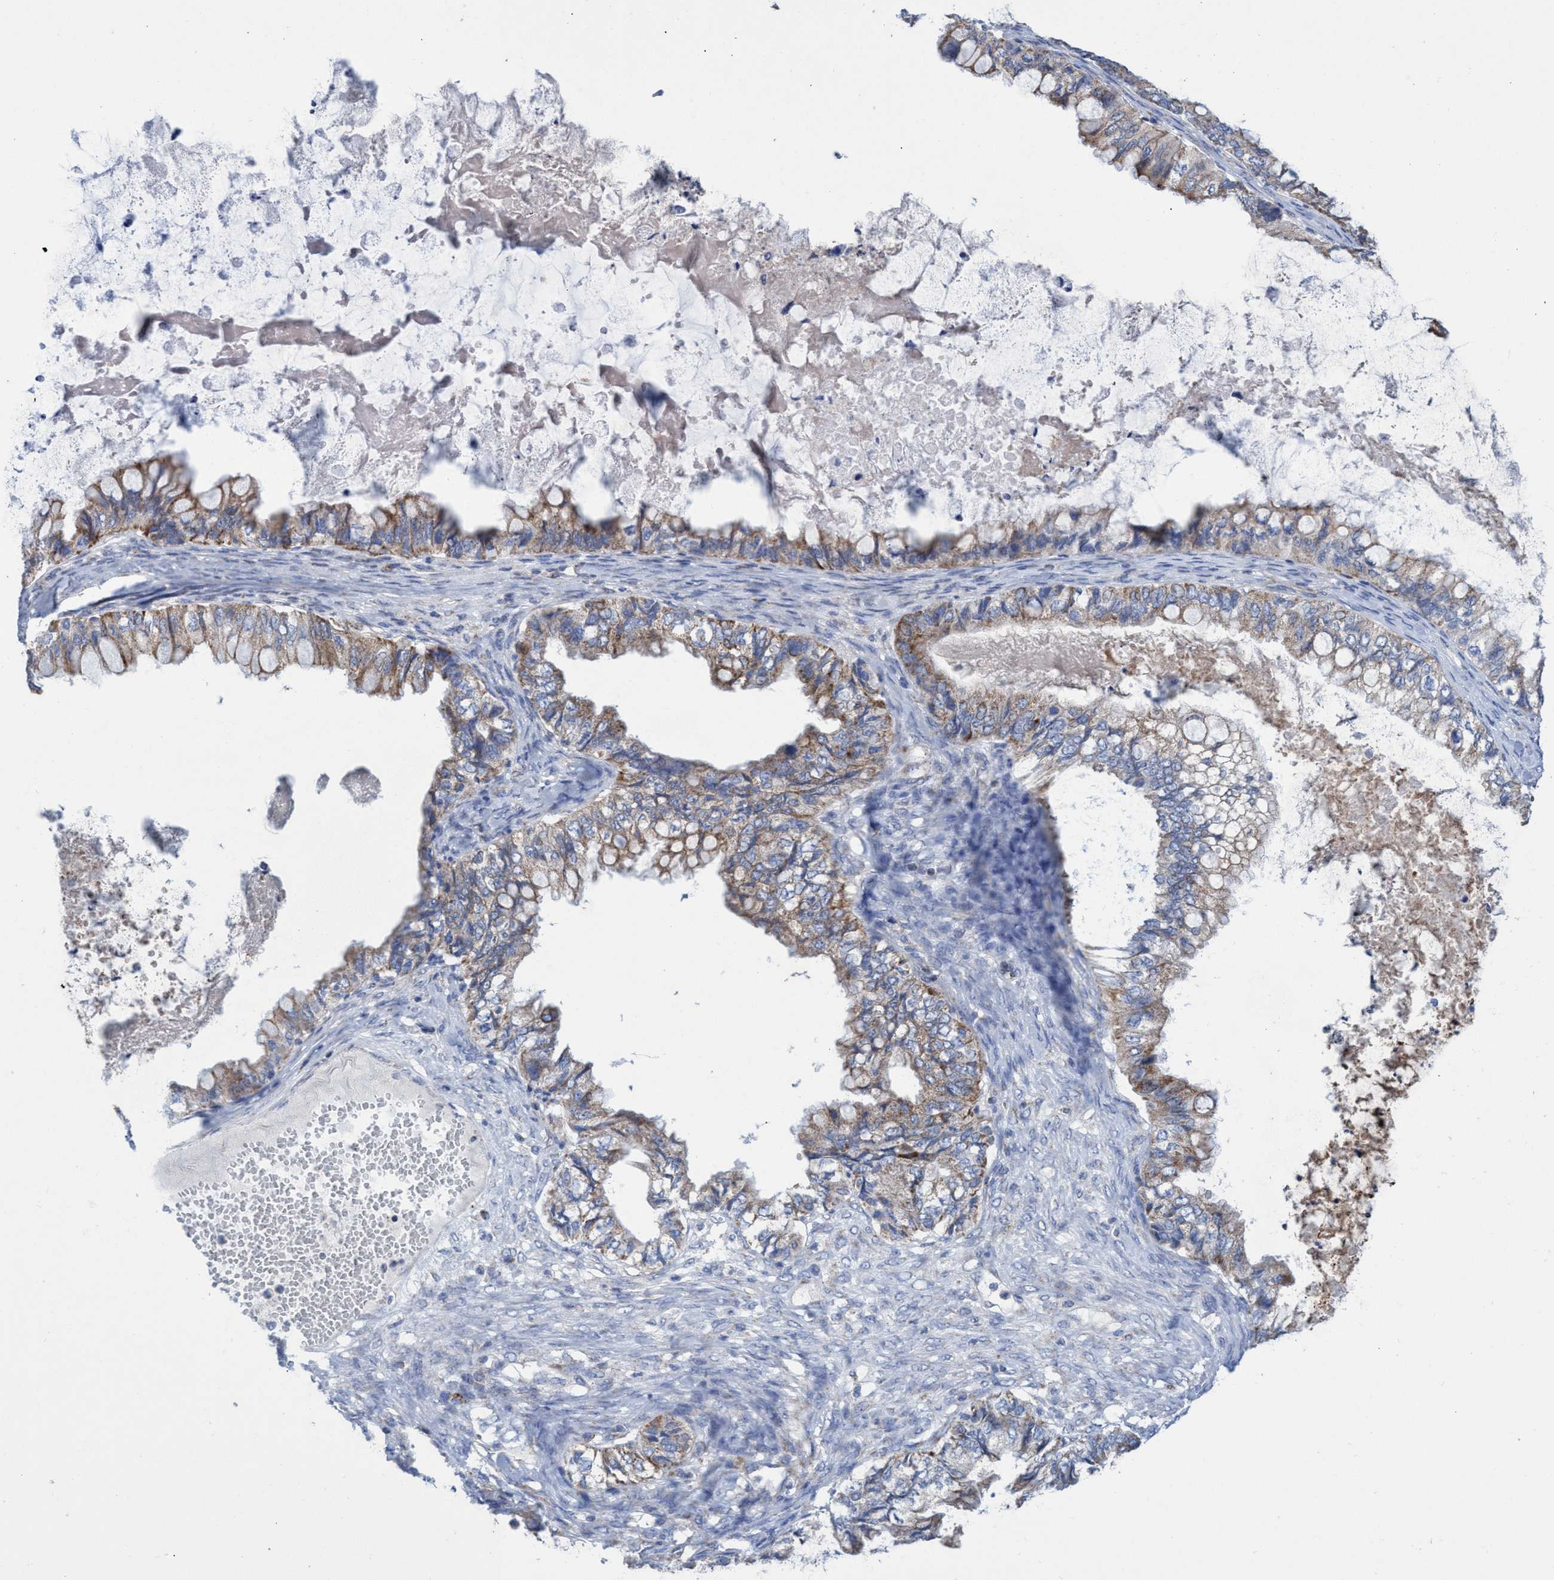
{"staining": {"intensity": "moderate", "quantity": "25%-75%", "location": "cytoplasmic/membranous"}, "tissue": "ovarian cancer", "cell_type": "Tumor cells", "image_type": "cancer", "snomed": [{"axis": "morphology", "description": "Cystadenocarcinoma, mucinous, NOS"}, {"axis": "topography", "description": "Ovary"}], "caption": "Moderate cytoplasmic/membranous protein staining is present in approximately 25%-75% of tumor cells in ovarian cancer. Ihc stains the protein of interest in brown and the nuclei are stained blue.", "gene": "ZNF750", "patient": {"sex": "female", "age": 80}}